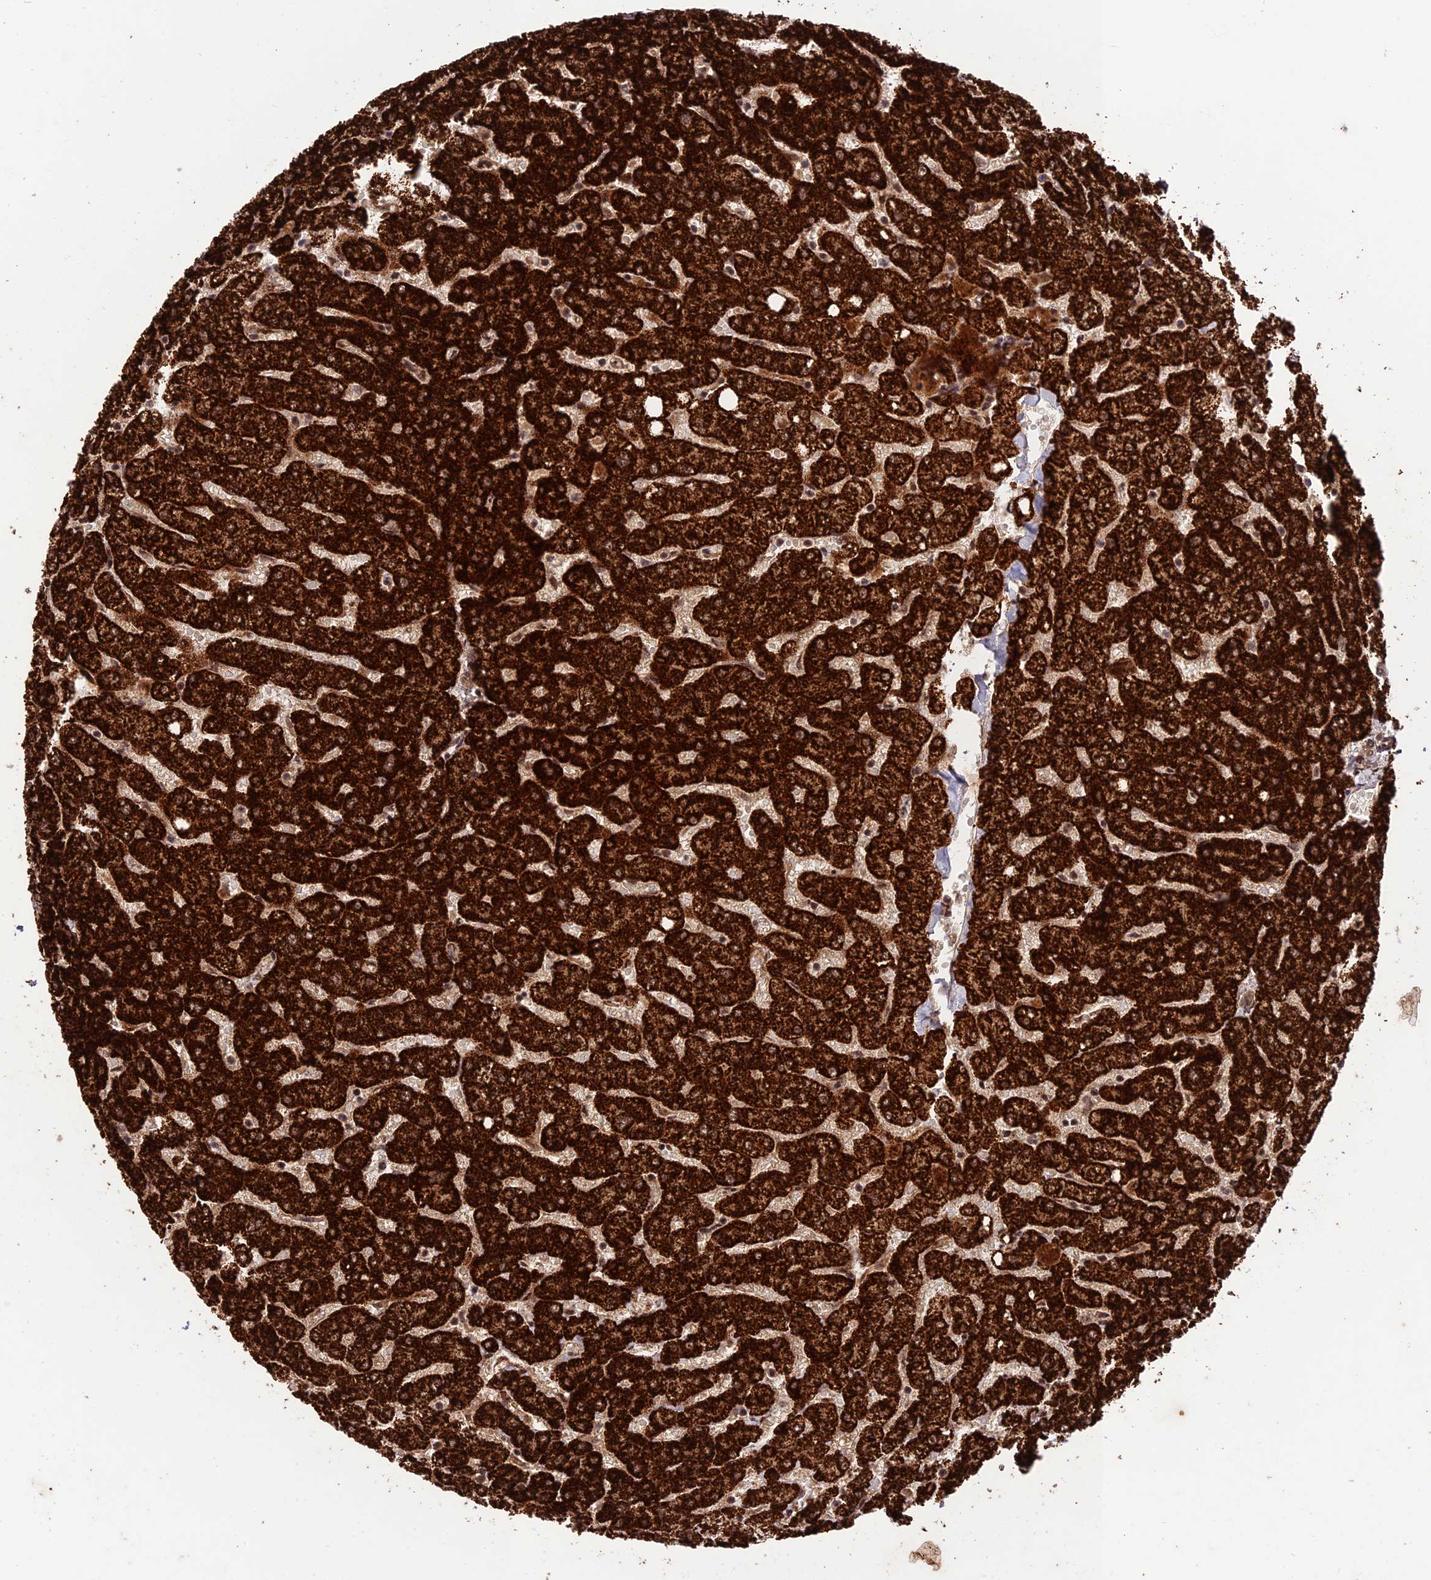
{"staining": {"intensity": "weak", "quantity": ">75%", "location": "cytoplasmic/membranous"}, "tissue": "liver", "cell_type": "Cholangiocytes", "image_type": "normal", "snomed": [{"axis": "morphology", "description": "Normal tissue, NOS"}, {"axis": "topography", "description": "Liver"}], "caption": "Immunohistochemical staining of normal human liver reveals >75% levels of weak cytoplasmic/membranous protein positivity in about >75% of cholangiocytes.", "gene": "REV1", "patient": {"sex": "female", "age": 54}}